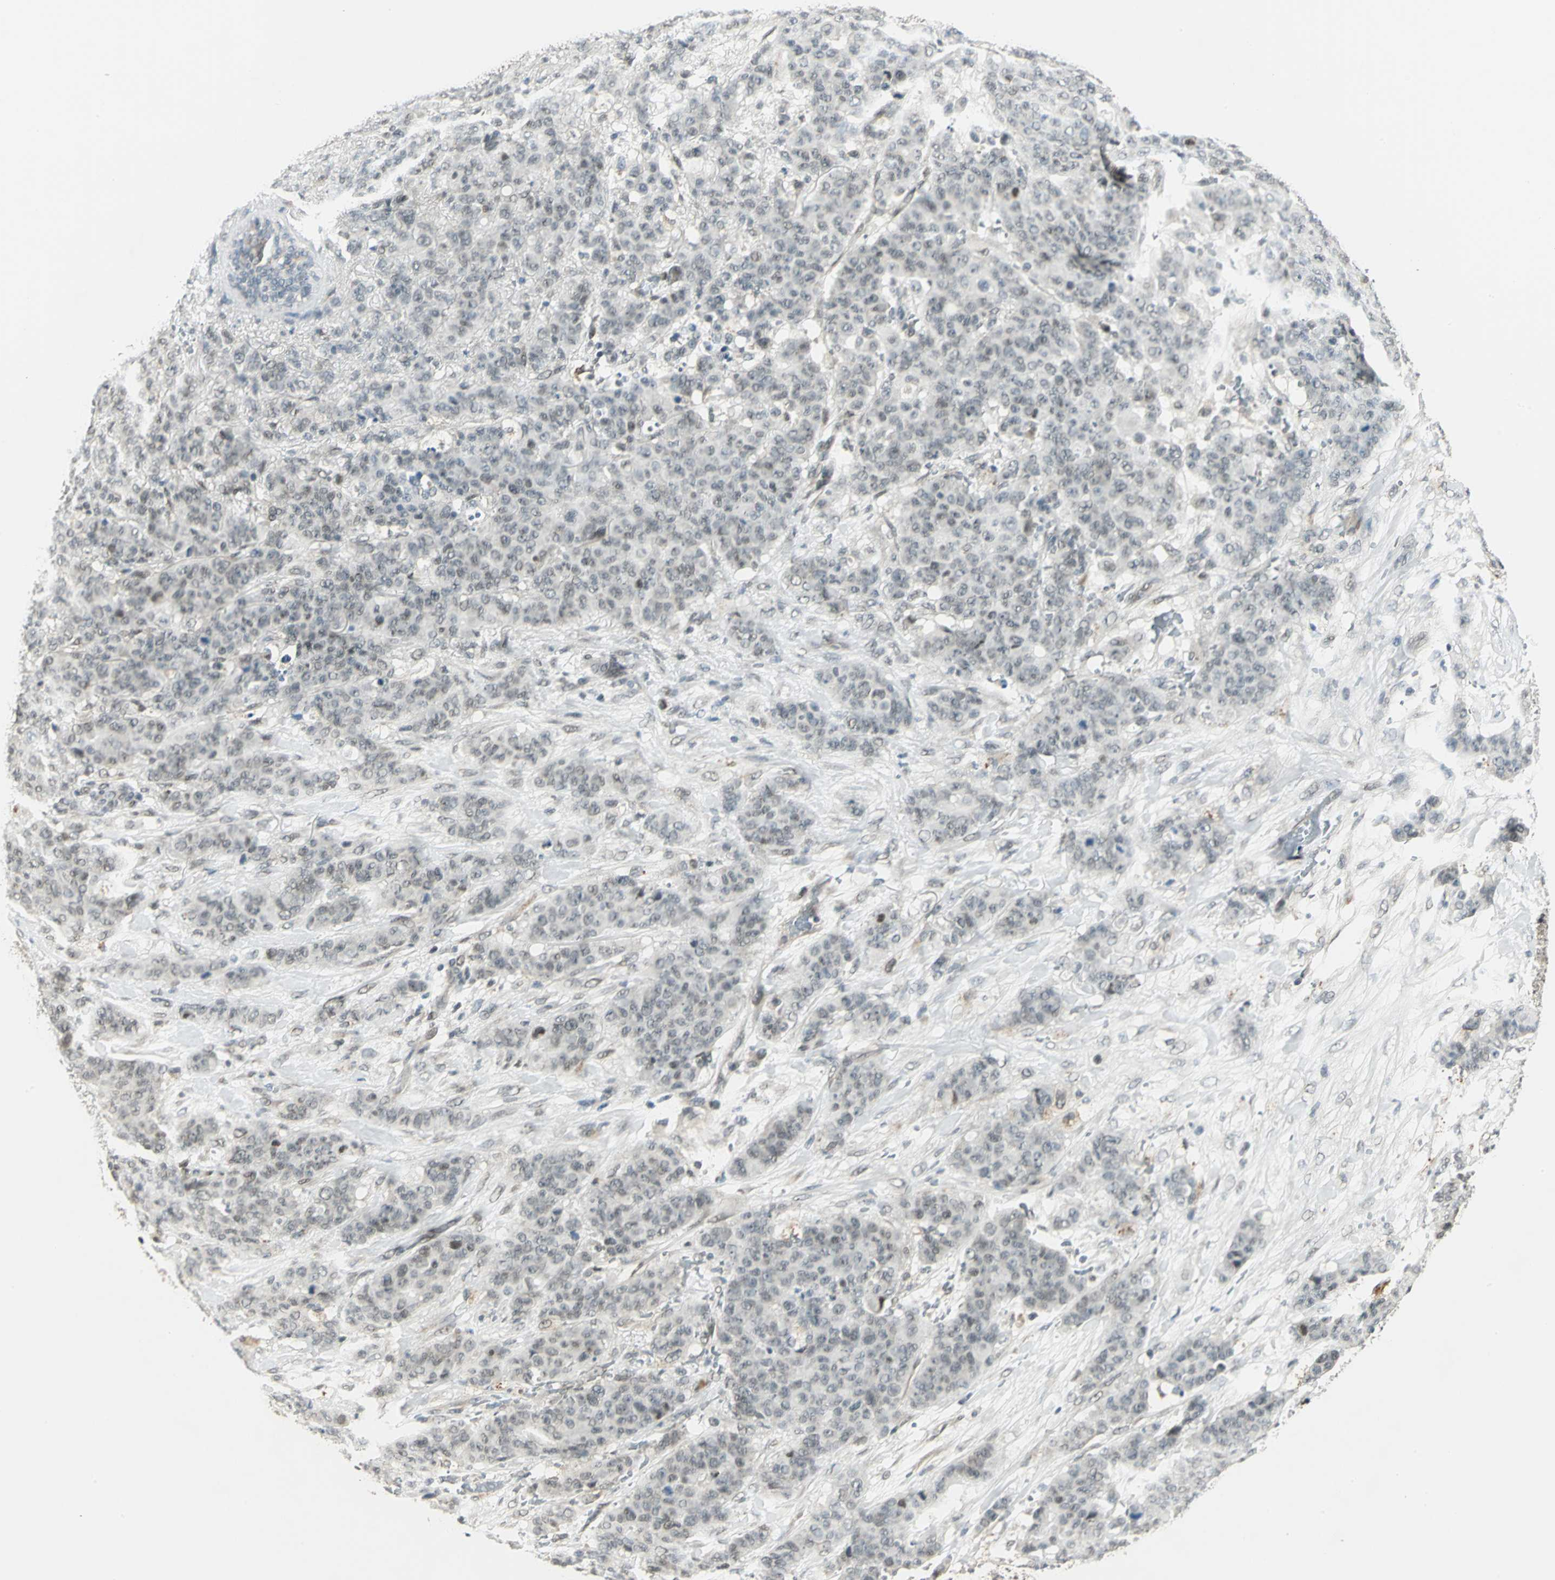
{"staining": {"intensity": "weak", "quantity": "25%-75%", "location": "cytoplasmic/membranous"}, "tissue": "breast cancer", "cell_type": "Tumor cells", "image_type": "cancer", "snomed": [{"axis": "morphology", "description": "Duct carcinoma"}, {"axis": "topography", "description": "Breast"}], "caption": "Protein analysis of breast invasive ductal carcinoma tissue shows weak cytoplasmic/membranous staining in approximately 25%-75% of tumor cells. The protein of interest is shown in brown color, while the nuclei are stained blue.", "gene": "RAD17", "patient": {"sex": "female", "age": 40}}